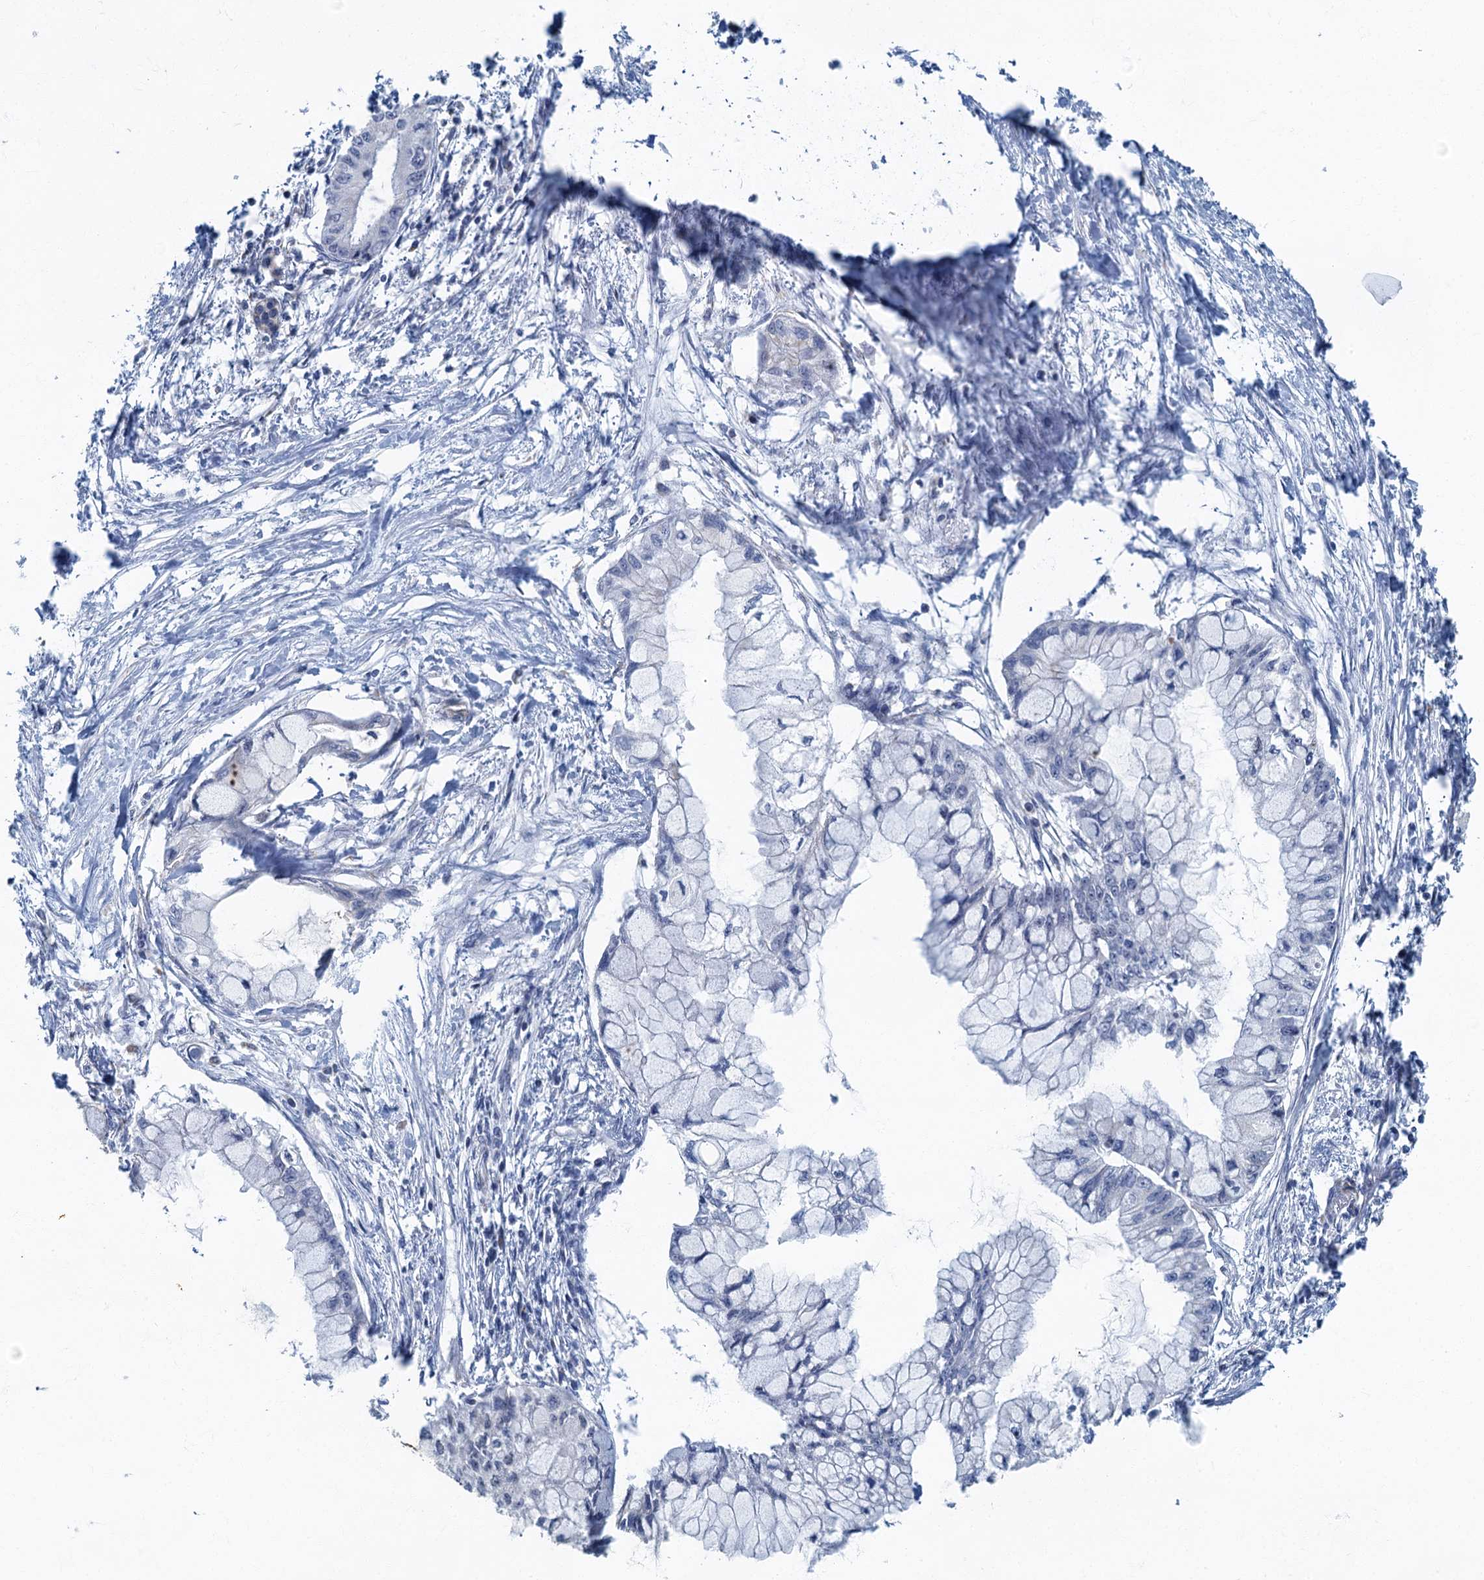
{"staining": {"intensity": "negative", "quantity": "none", "location": "none"}, "tissue": "pancreatic cancer", "cell_type": "Tumor cells", "image_type": "cancer", "snomed": [{"axis": "morphology", "description": "Adenocarcinoma, NOS"}, {"axis": "topography", "description": "Pancreas"}], "caption": "Immunohistochemical staining of human pancreatic cancer (adenocarcinoma) displays no significant expression in tumor cells.", "gene": "RAD9B", "patient": {"sex": "male", "age": 48}}